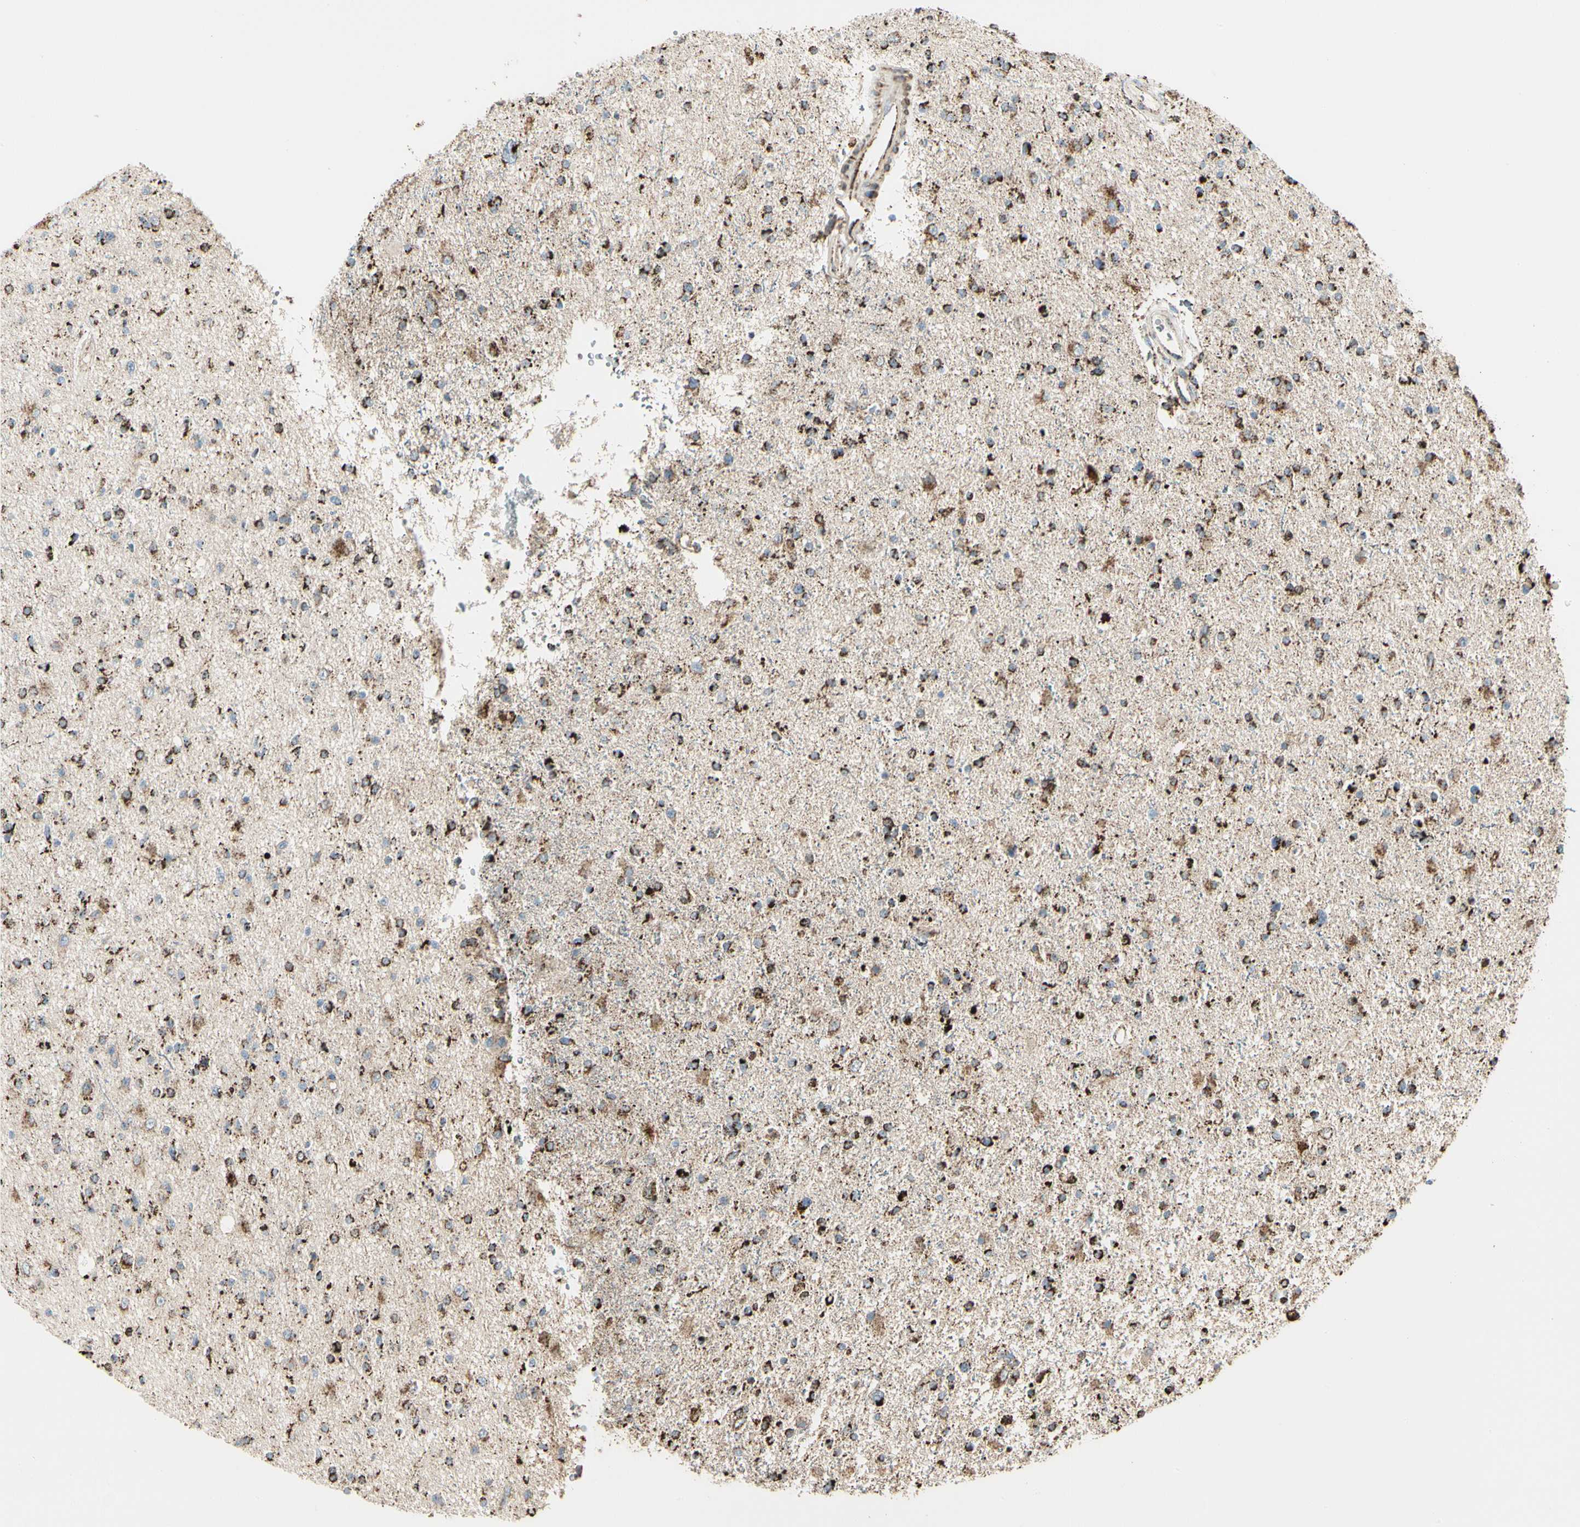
{"staining": {"intensity": "strong", "quantity": ">75%", "location": "cytoplasmic/membranous"}, "tissue": "glioma", "cell_type": "Tumor cells", "image_type": "cancer", "snomed": [{"axis": "morphology", "description": "Glioma, malignant, High grade"}, {"axis": "topography", "description": "Brain"}], "caption": "Strong cytoplasmic/membranous positivity is seen in approximately >75% of tumor cells in glioma.", "gene": "ME2", "patient": {"sex": "male", "age": 33}}